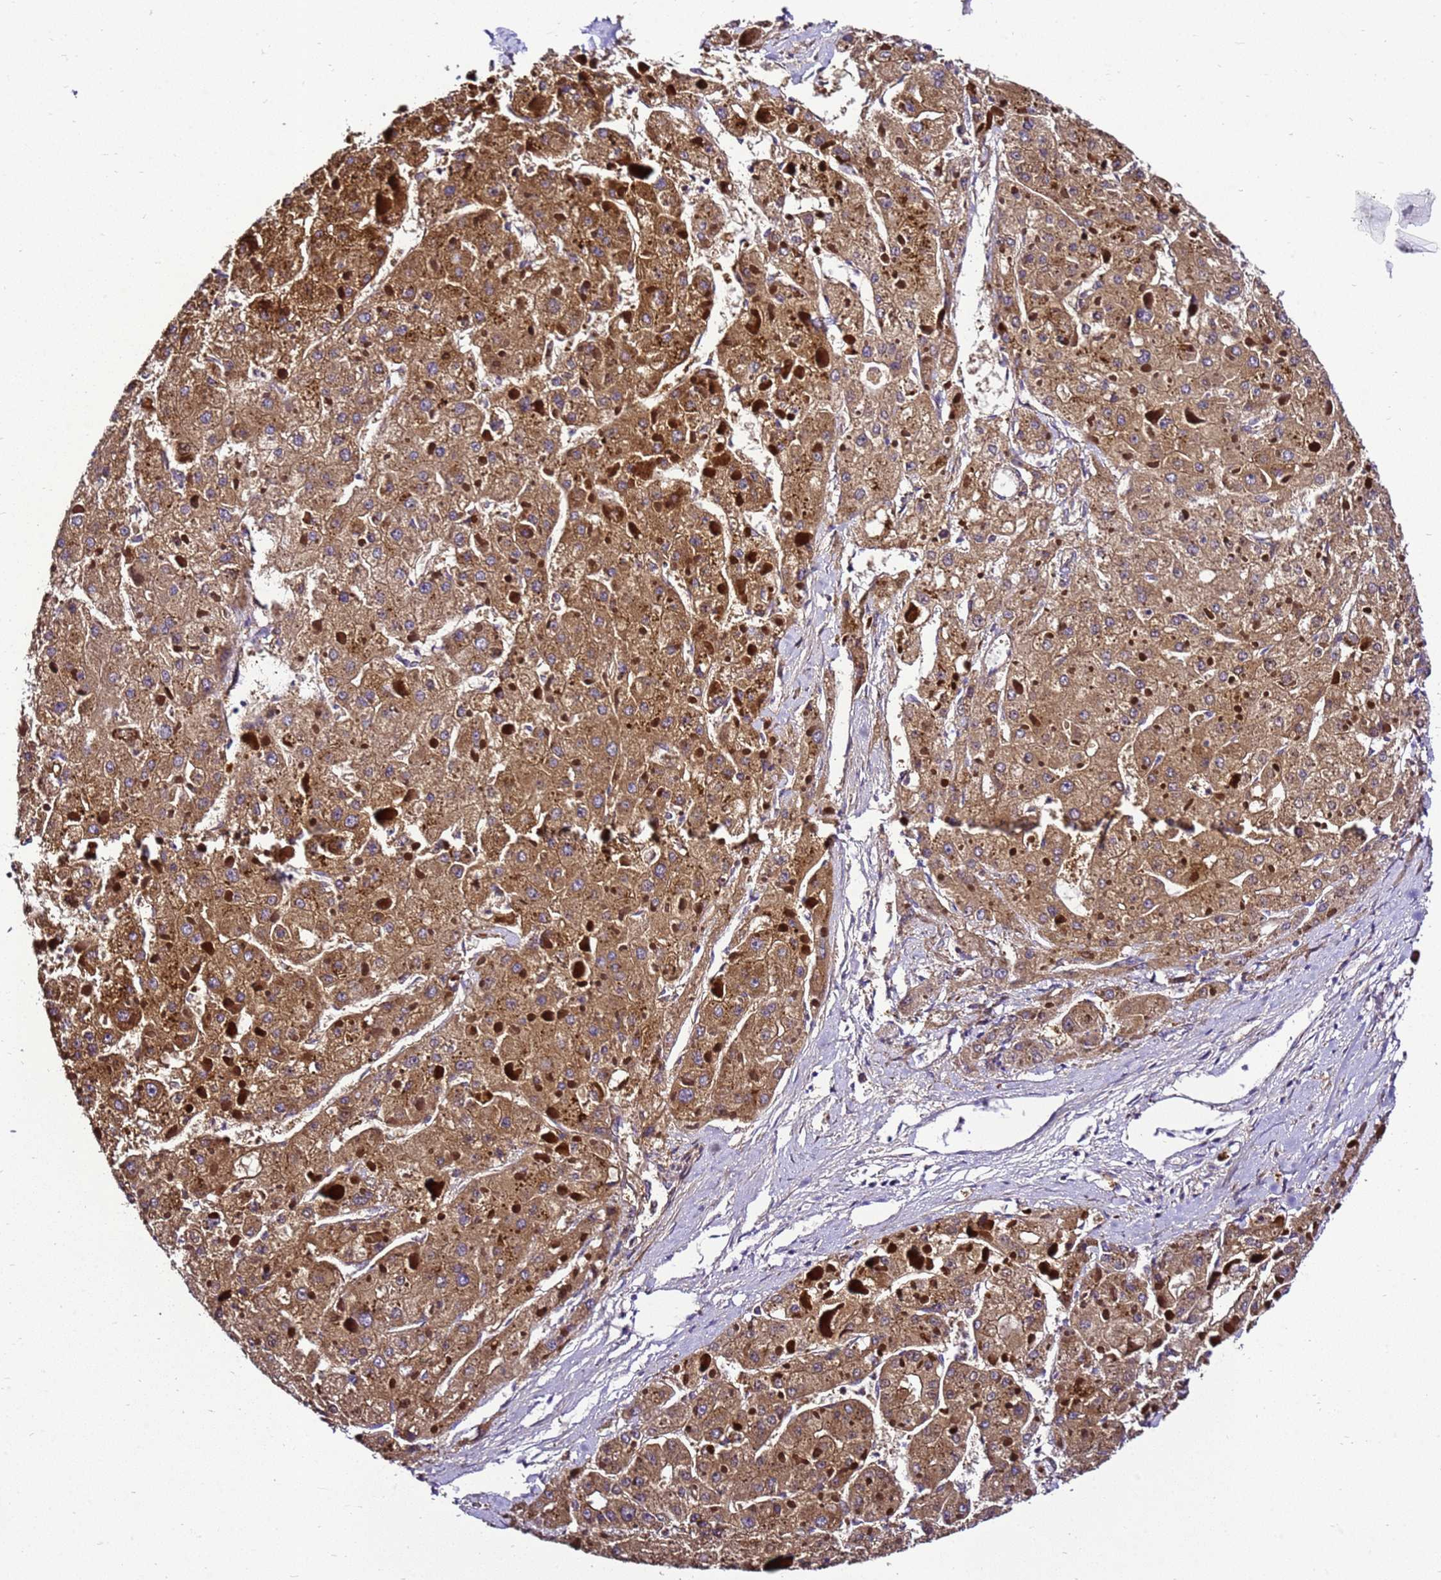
{"staining": {"intensity": "strong", "quantity": ">75%", "location": "cytoplasmic/membranous"}, "tissue": "liver cancer", "cell_type": "Tumor cells", "image_type": "cancer", "snomed": [{"axis": "morphology", "description": "Carcinoma, Hepatocellular, NOS"}, {"axis": "topography", "description": "Liver"}], "caption": "A high amount of strong cytoplasmic/membranous expression is seen in approximately >75% of tumor cells in liver cancer tissue. The staining was performed using DAB (3,3'-diaminobenzidine) to visualize the protein expression in brown, while the nuclei were stained in blue with hematoxylin (Magnification: 20x).", "gene": "ZNF417", "patient": {"sex": "female", "age": 73}}